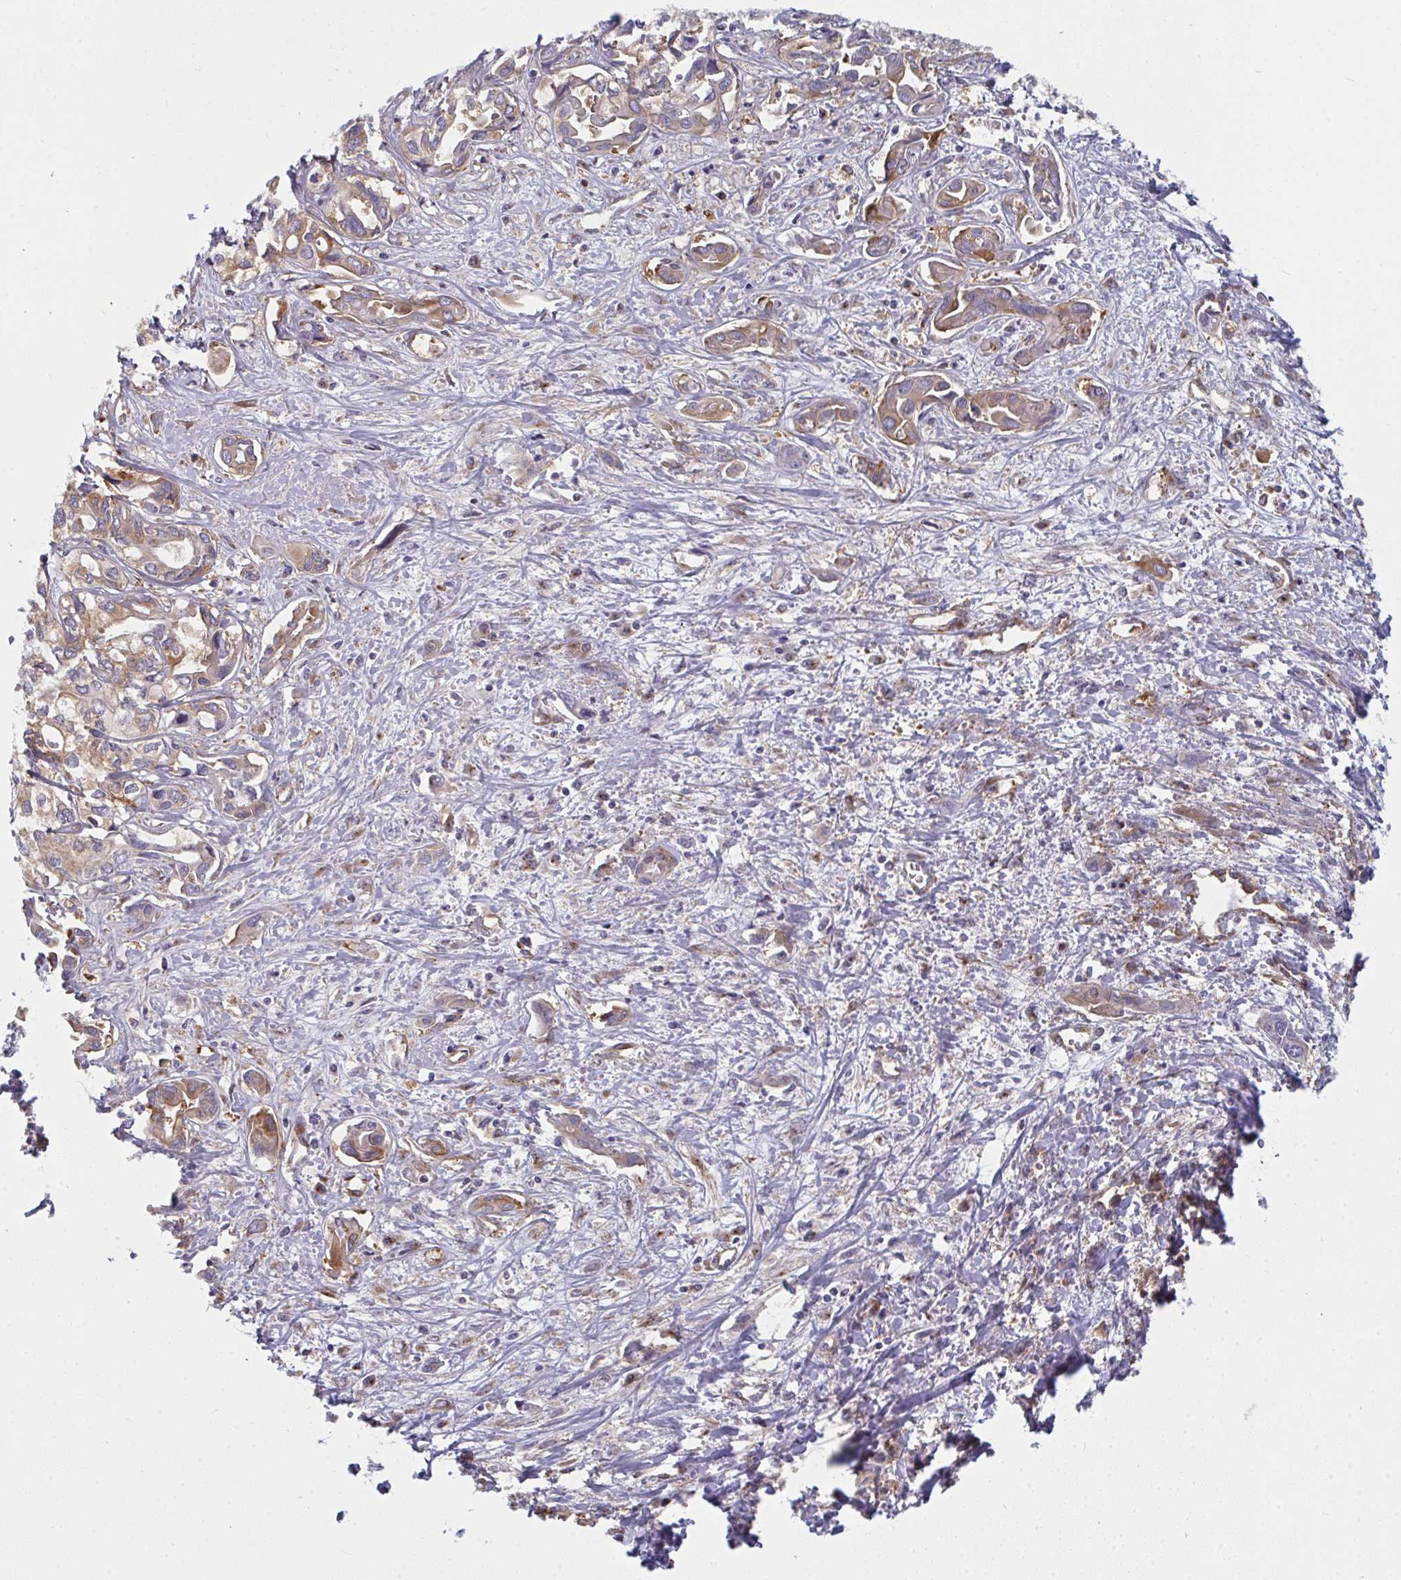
{"staining": {"intensity": "weak", "quantity": ">75%", "location": "cytoplasmic/membranous"}, "tissue": "liver cancer", "cell_type": "Tumor cells", "image_type": "cancer", "snomed": [{"axis": "morphology", "description": "Cholangiocarcinoma"}, {"axis": "topography", "description": "Liver"}], "caption": "About >75% of tumor cells in human liver cancer (cholangiocarcinoma) demonstrate weak cytoplasmic/membranous protein expression as visualized by brown immunohistochemical staining.", "gene": "DYNC1I2", "patient": {"sex": "female", "age": 64}}